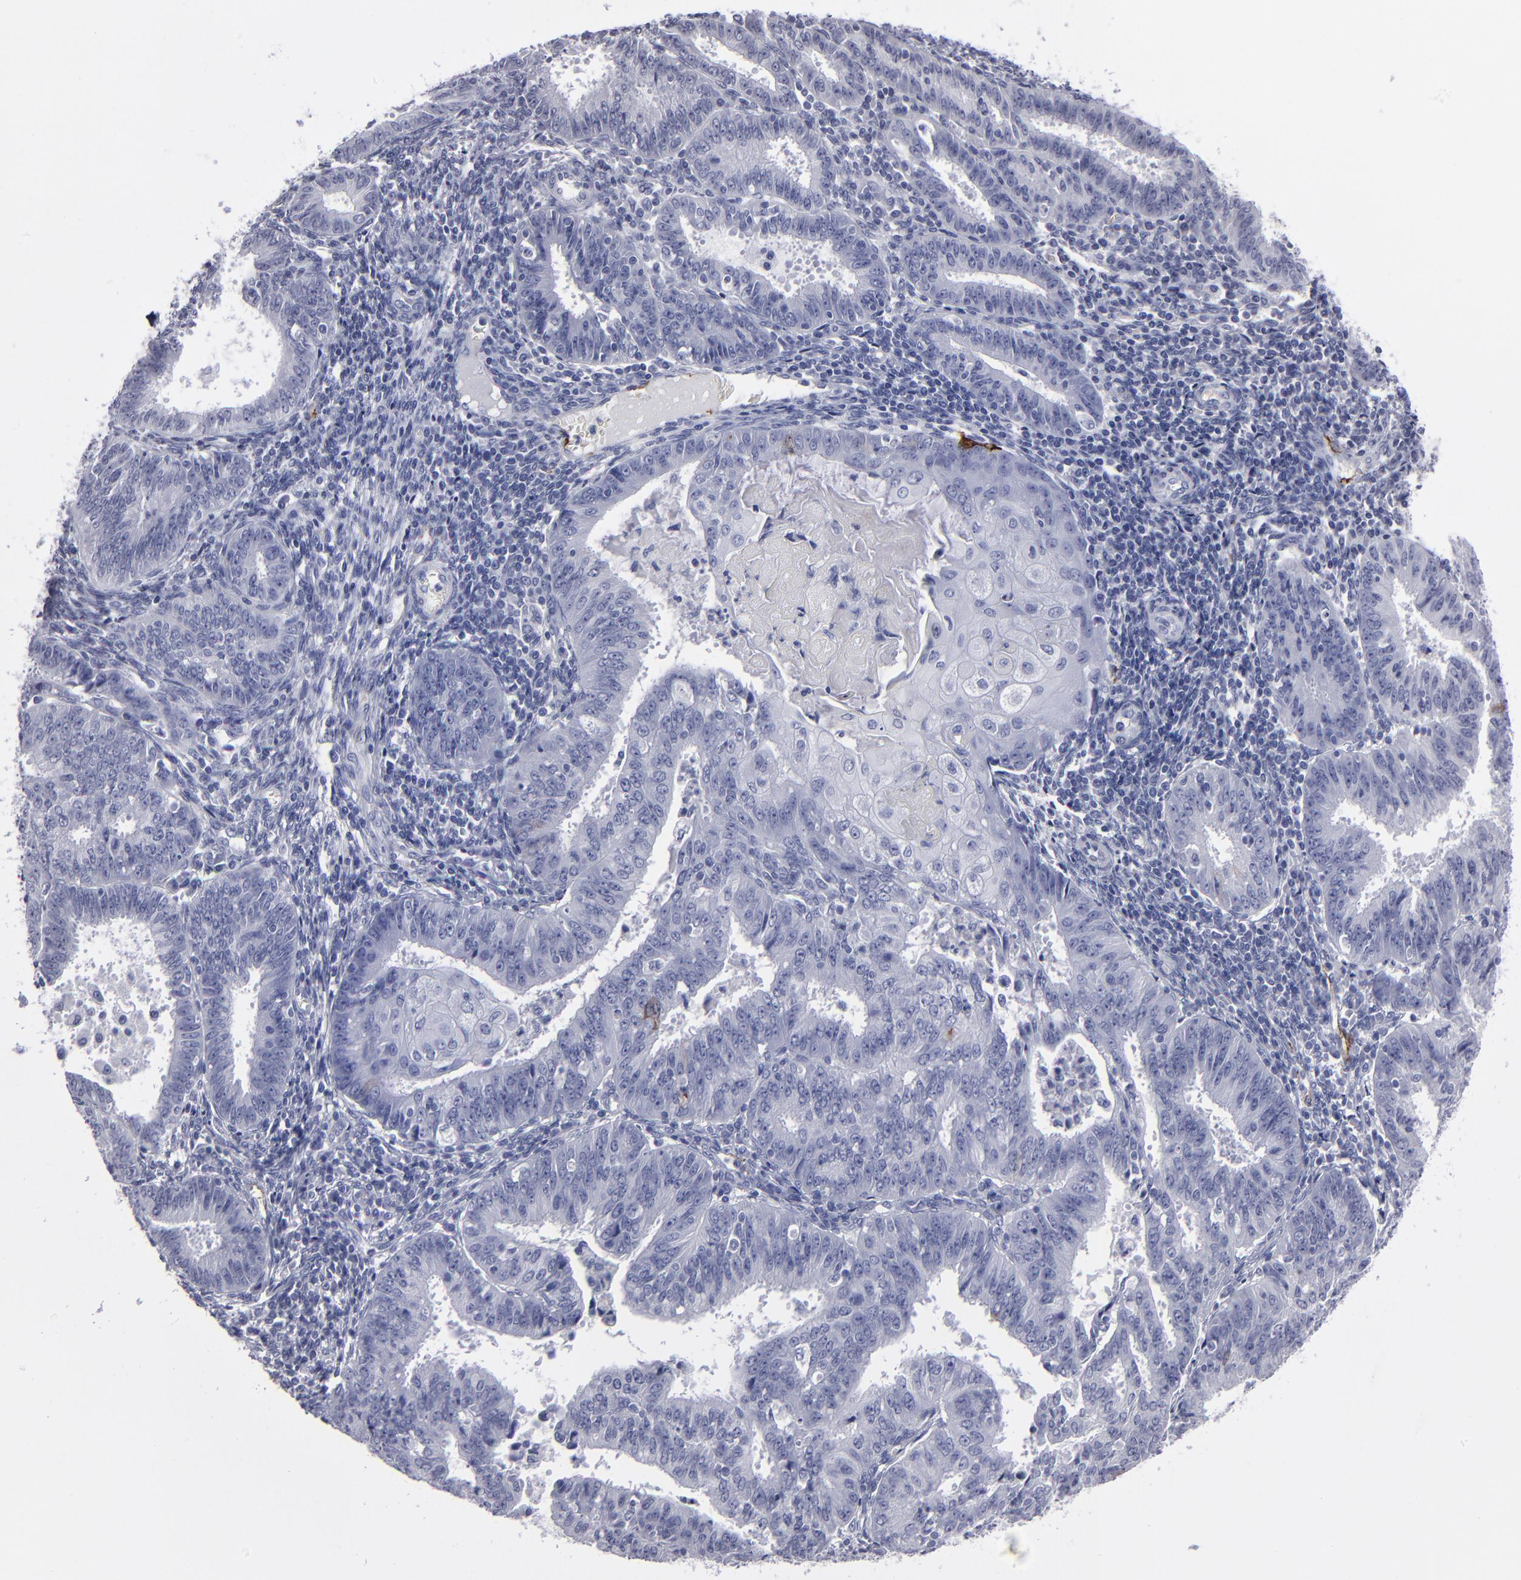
{"staining": {"intensity": "negative", "quantity": "none", "location": "none"}, "tissue": "endometrial cancer", "cell_type": "Tumor cells", "image_type": "cancer", "snomed": [{"axis": "morphology", "description": "Adenocarcinoma, NOS"}, {"axis": "topography", "description": "Endometrium"}], "caption": "A histopathology image of adenocarcinoma (endometrial) stained for a protein reveals no brown staining in tumor cells.", "gene": "CADM3", "patient": {"sex": "female", "age": 42}}